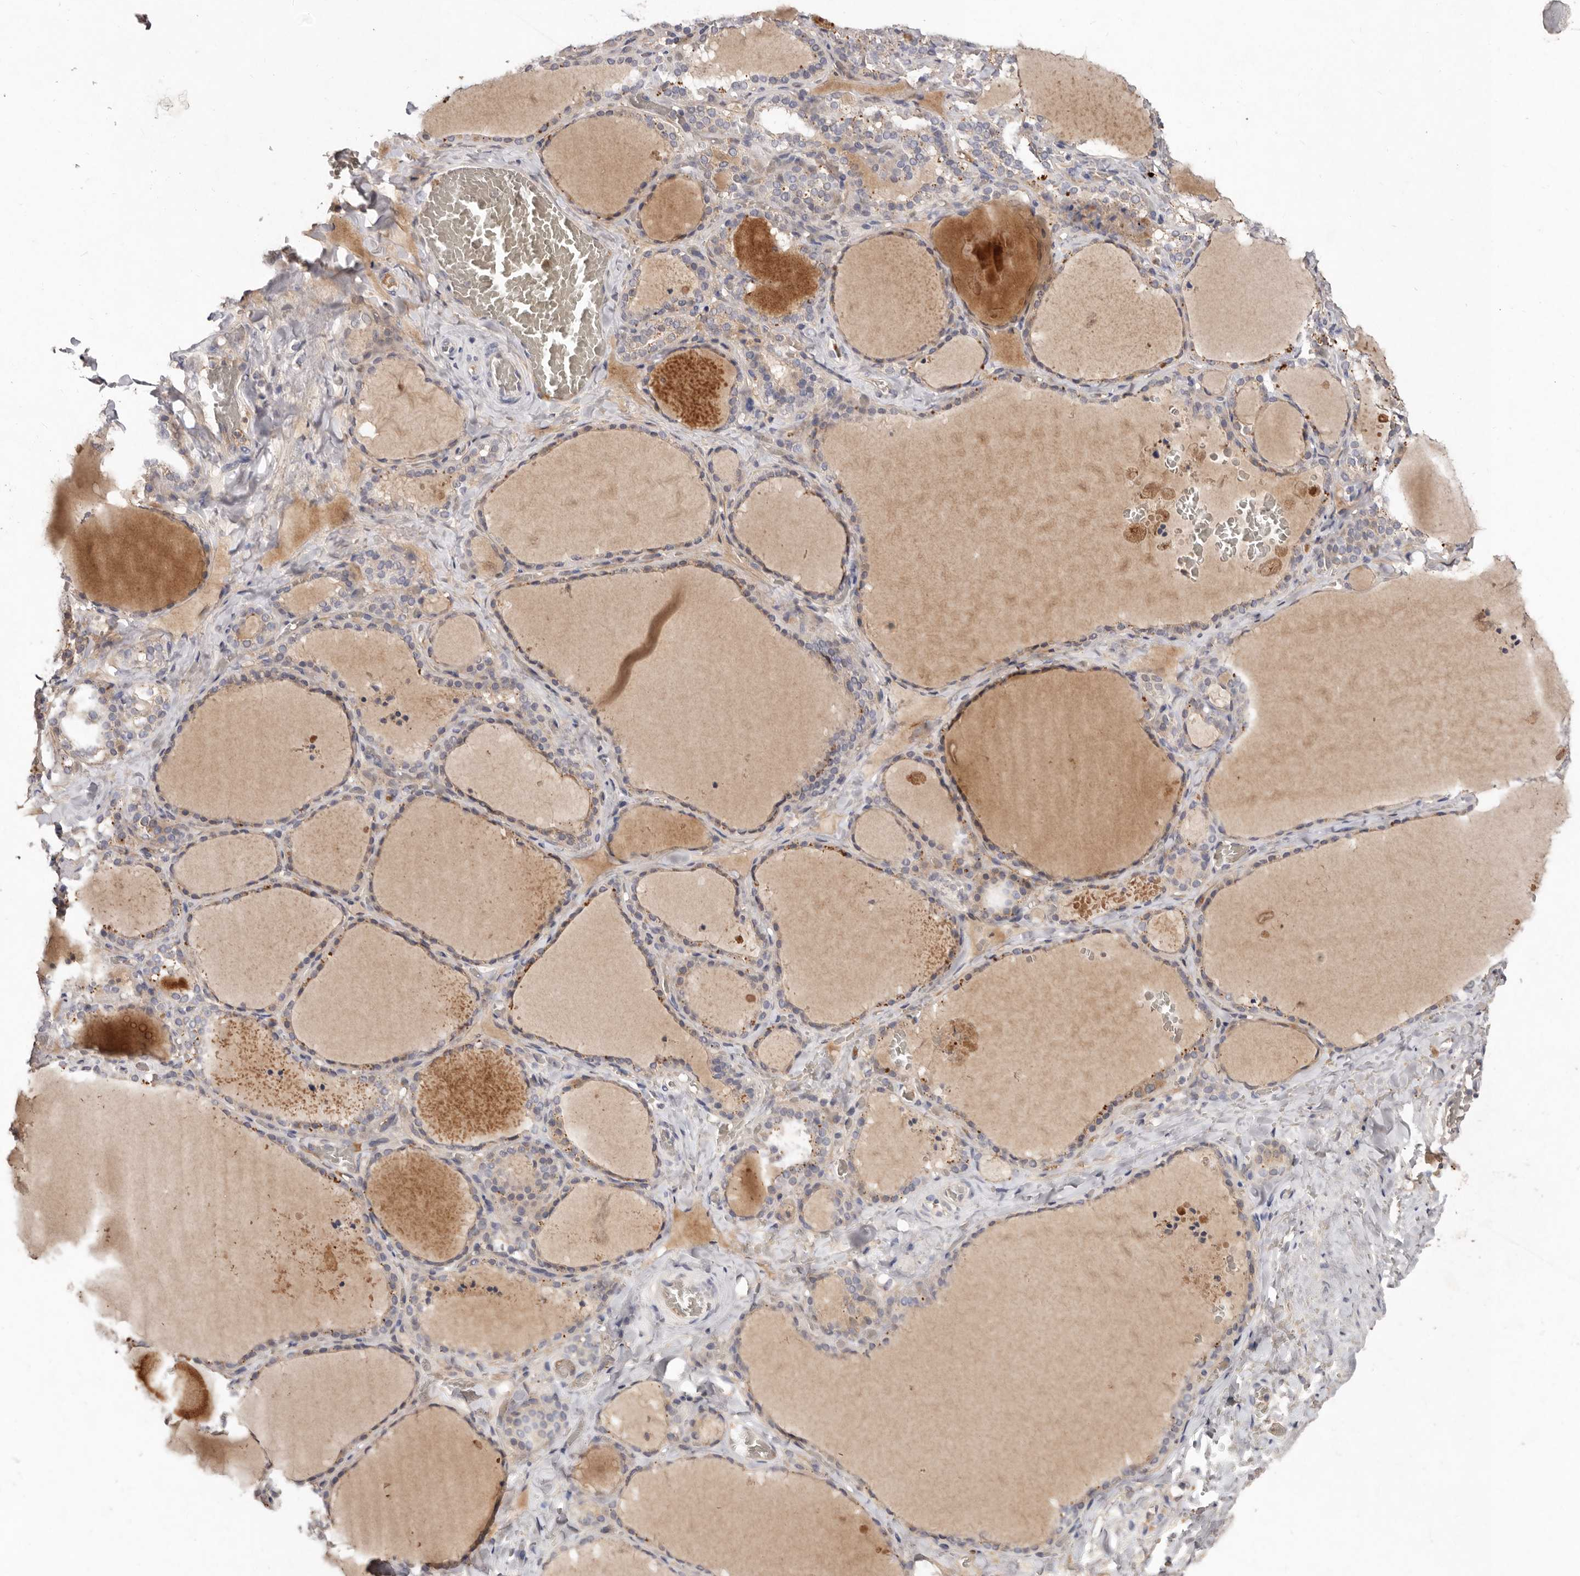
{"staining": {"intensity": "weak", "quantity": ">75%", "location": "cytoplasmic/membranous"}, "tissue": "thyroid gland", "cell_type": "Glandular cells", "image_type": "normal", "snomed": [{"axis": "morphology", "description": "Normal tissue, NOS"}, {"axis": "topography", "description": "Thyroid gland"}], "caption": "The image demonstrates staining of unremarkable thyroid gland, revealing weak cytoplasmic/membranous protein expression (brown color) within glandular cells.", "gene": "EDEM1", "patient": {"sex": "female", "age": 22}}